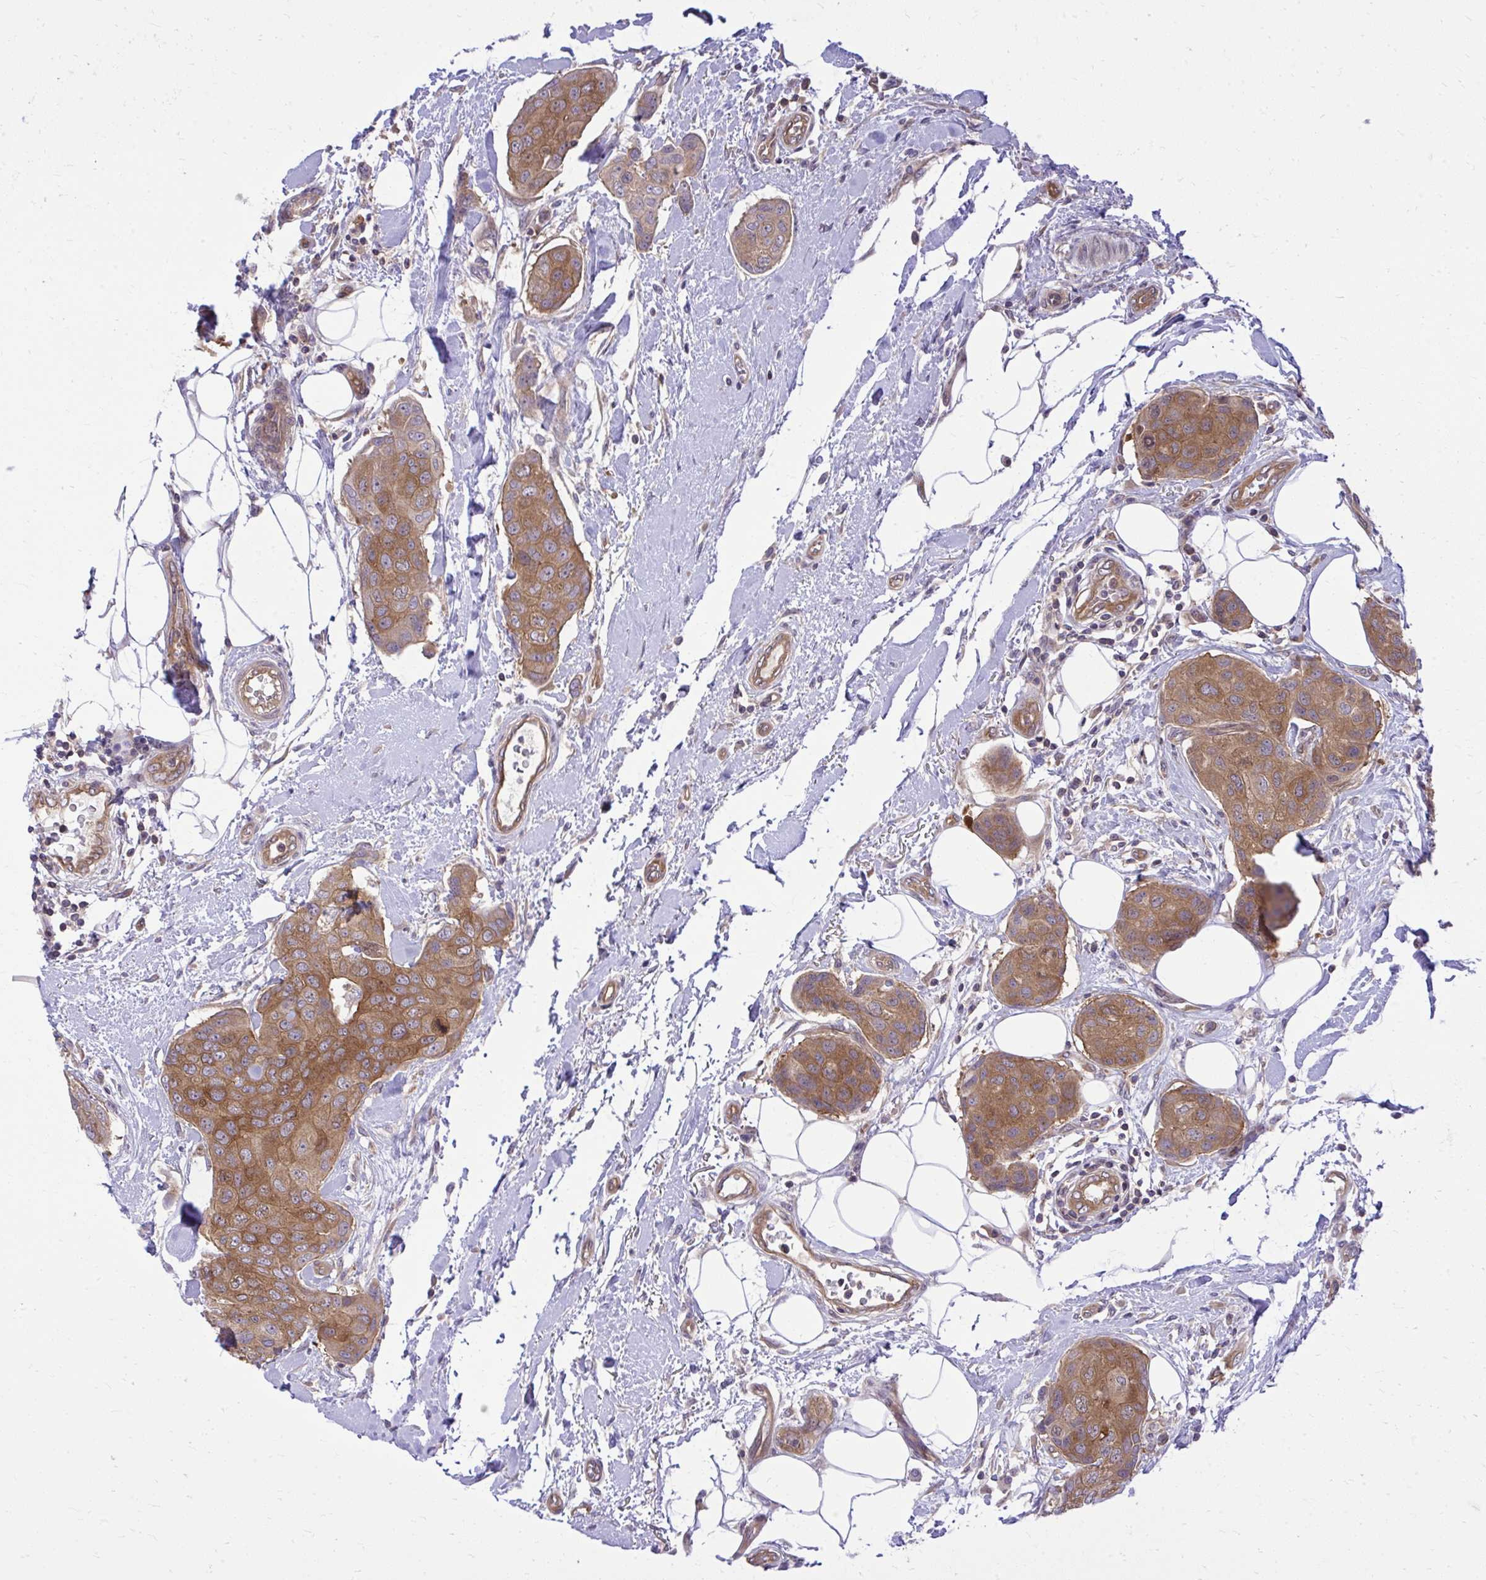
{"staining": {"intensity": "moderate", "quantity": ">75%", "location": "cytoplasmic/membranous"}, "tissue": "breast cancer", "cell_type": "Tumor cells", "image_type": "cancer", "snomed": [{"axis": "morphology", "description": "Duct carcinoma"}, {"axis": "topography", "description": "Breast"}, {"axis": "topography", "description": "Lymph node"}], "caption": "This is an image of immunohistochemistry (IHC) staining of breast cancer, which shows moderate staining in the cytoplasmic/membranous of tumor cells.", "gene": "PPP5C", "patient": {"sex": "female", "age": 80}}